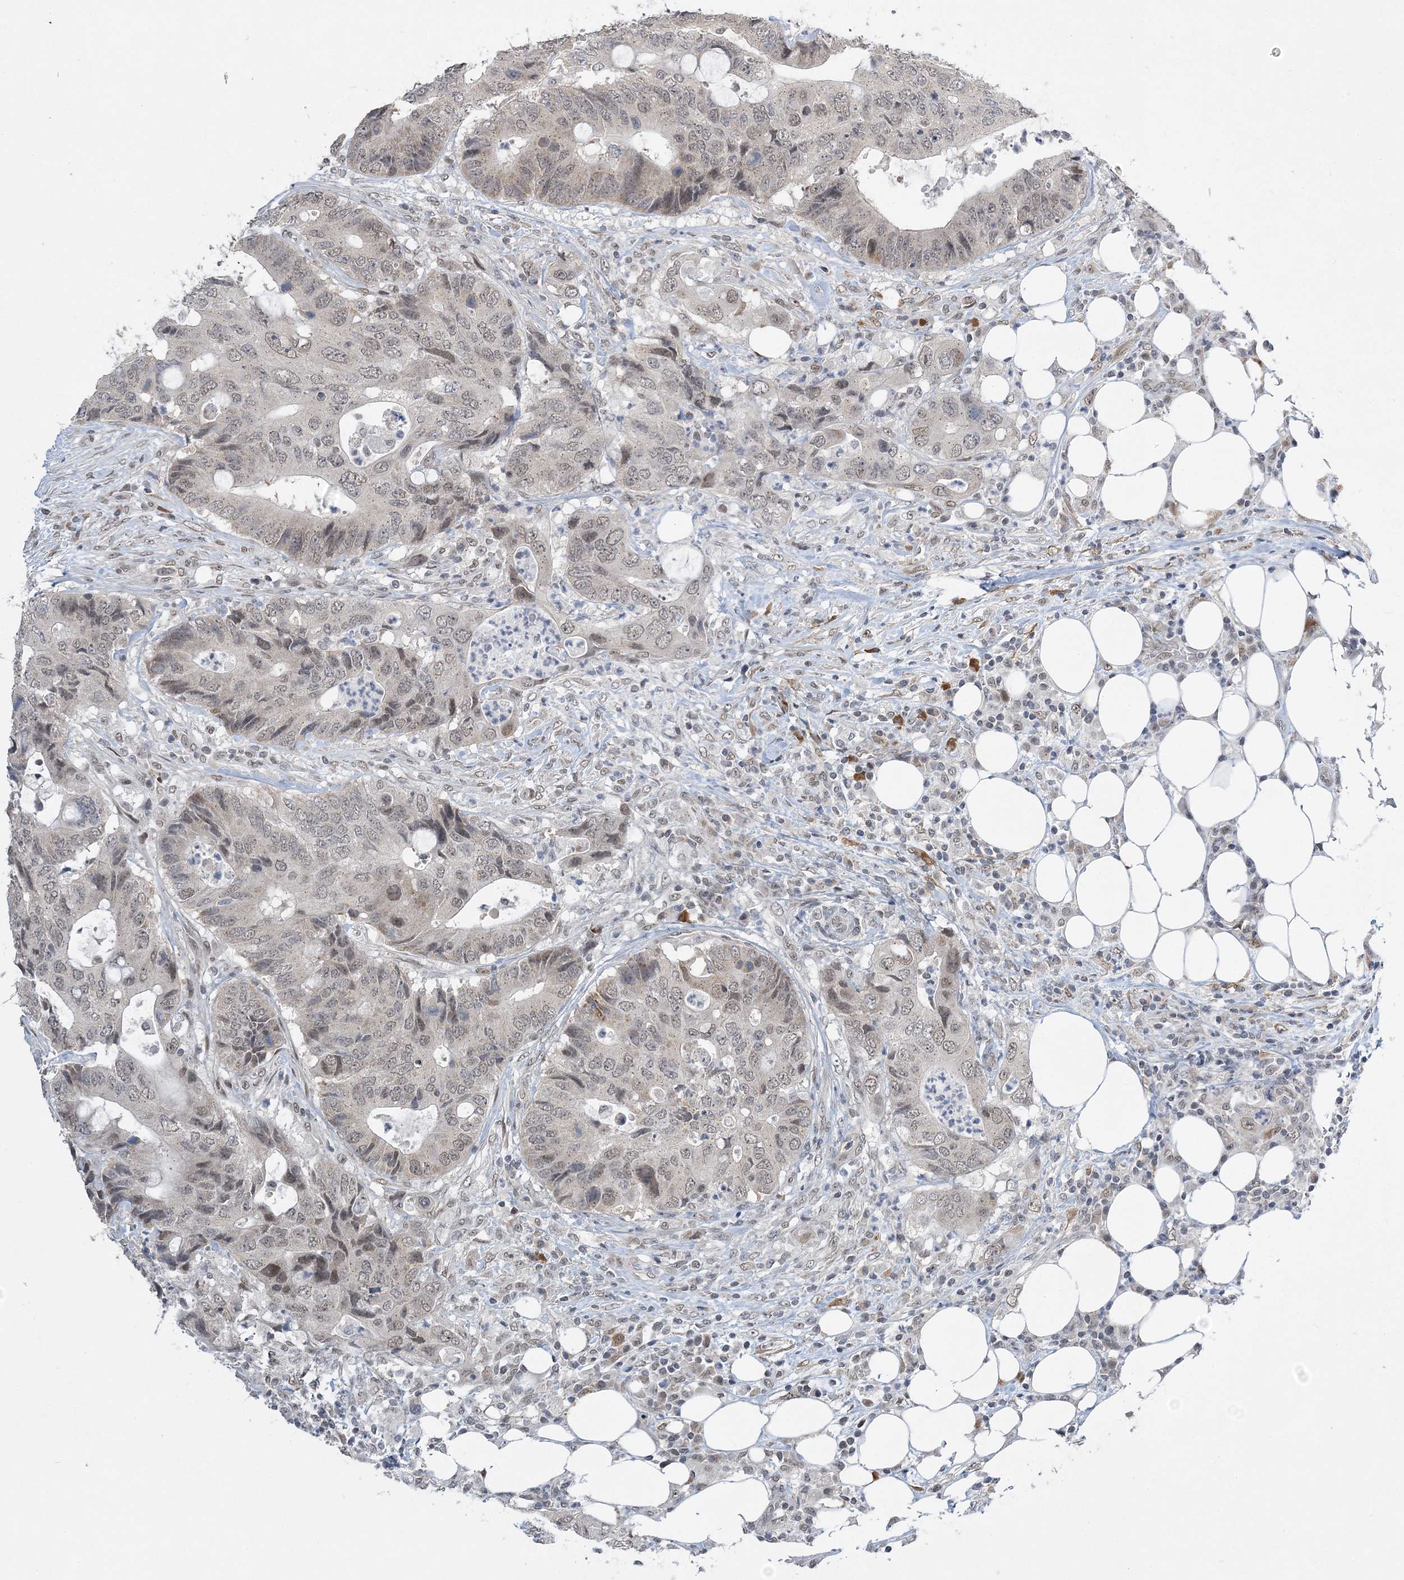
{"staining": {"intensity": "weak", "quantity": "25%-75%", "location": "nuclear"}, "tissue": "colorectal cancer", "cell_type": "Tumor cells", "image_type": "cancer", "snomed": [{"axis": "morphology", "description": "Adenocarcinoma, NOS"}, {"axis": "topography", "description": "Colon"}], "caption": "Immunohistochemistry (IHC) (DAB) staining of colorectal cancer displays weak nuclear protein positivity in about 25%-75% of tumor cells.", "gene": "WAC", "patient": {"sex": "male", "age": 71}}